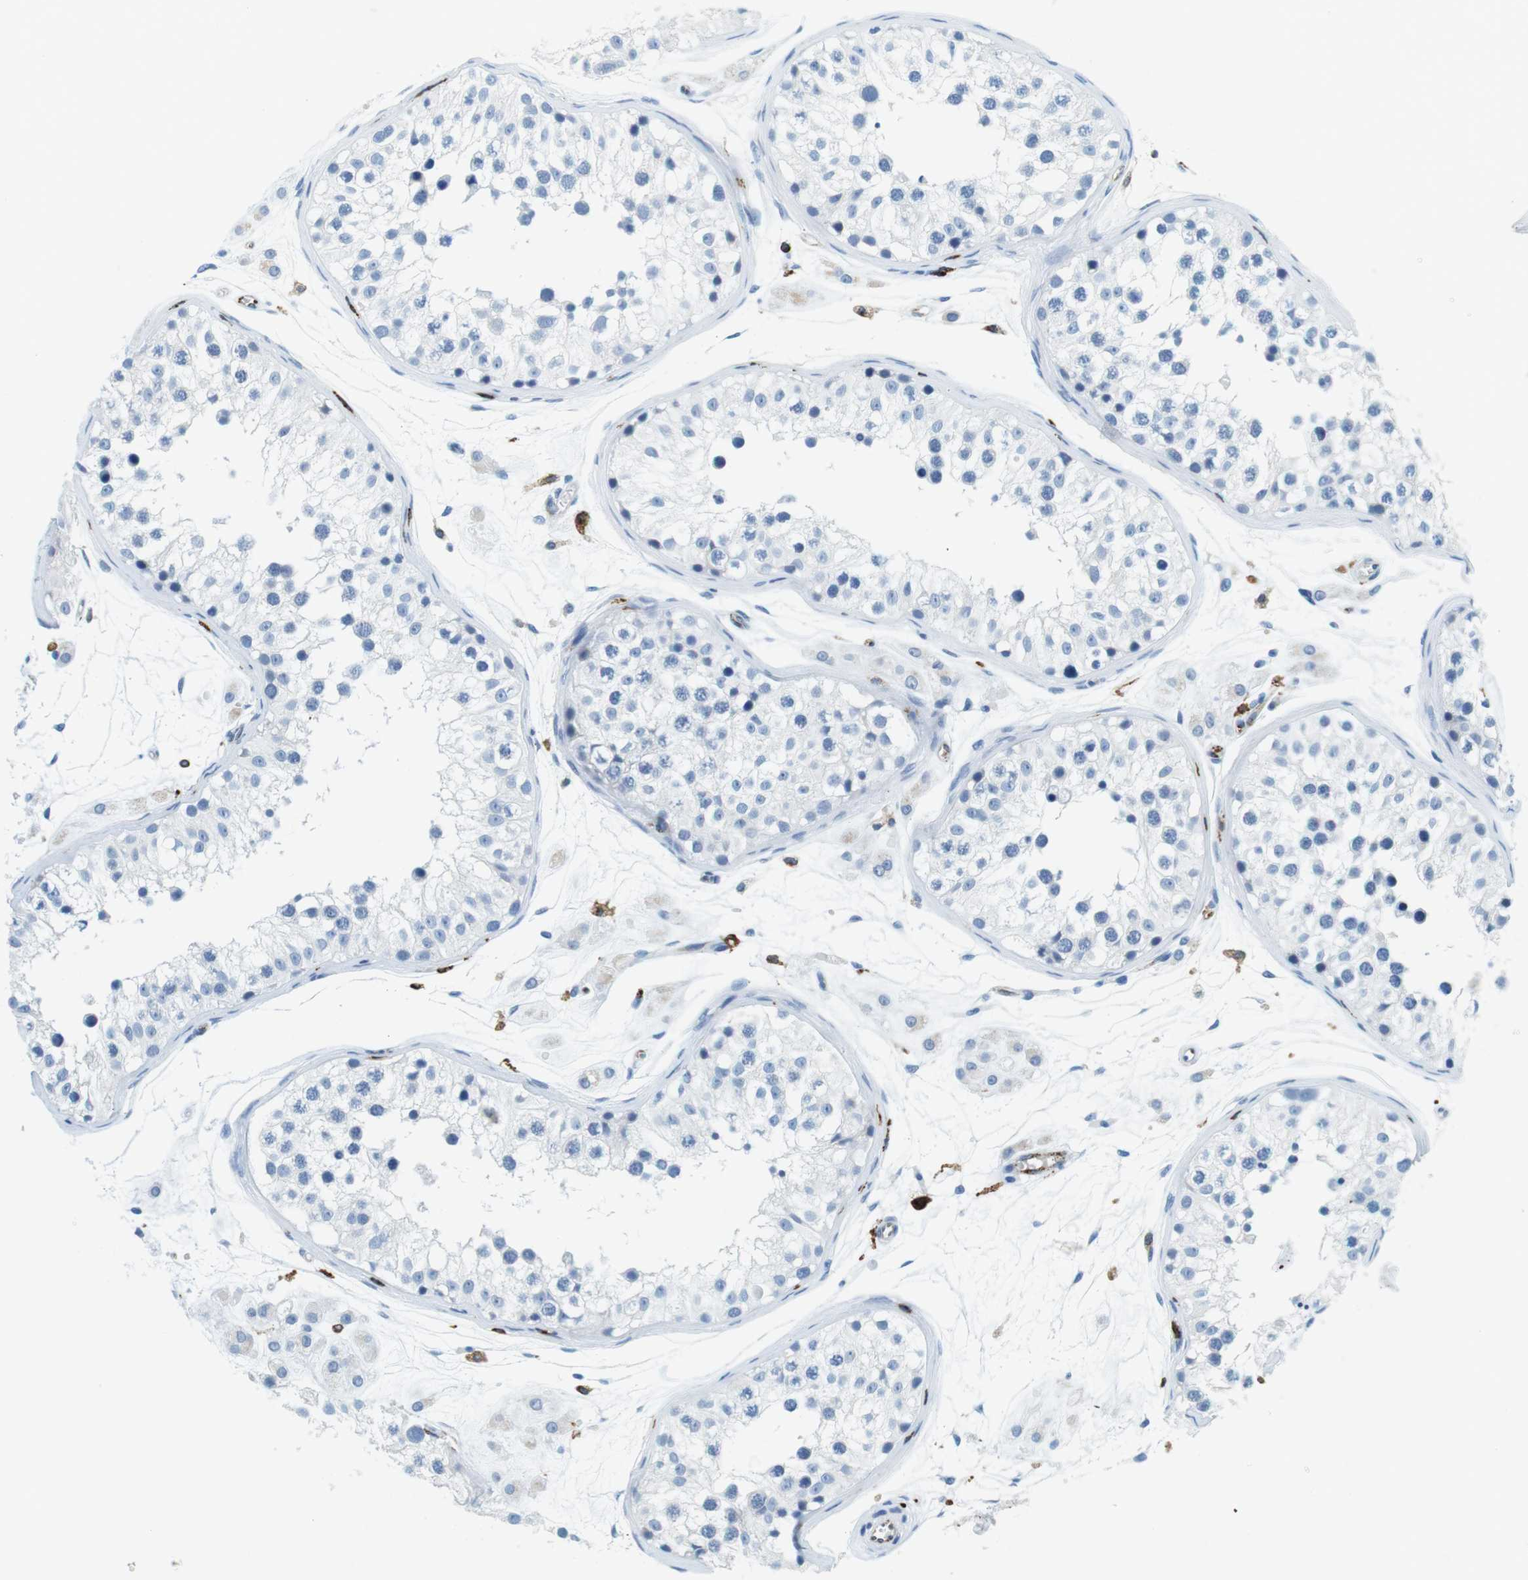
{"staining": {"intensity": "negative", "quantity": "none", "location": "none"}, "tissue": "testis", "cell_type": "Cells in seminiferous ducts", "image_type": "normal", "snomed": [{"axis": "morphology", "description": "Normal tissue, NOS"}, {"axis": "morphology", "description": "Adenocarcinoma, metastatic, NOS"}, {"axis": "topography", "description": "Testis"}], "caption": "This is an IHC photomicrograph of normal testis. There is no expression in cells in seminiferous ducts.", "gene": "CIITA", "patient": {"sex": "male", "age": 26}}